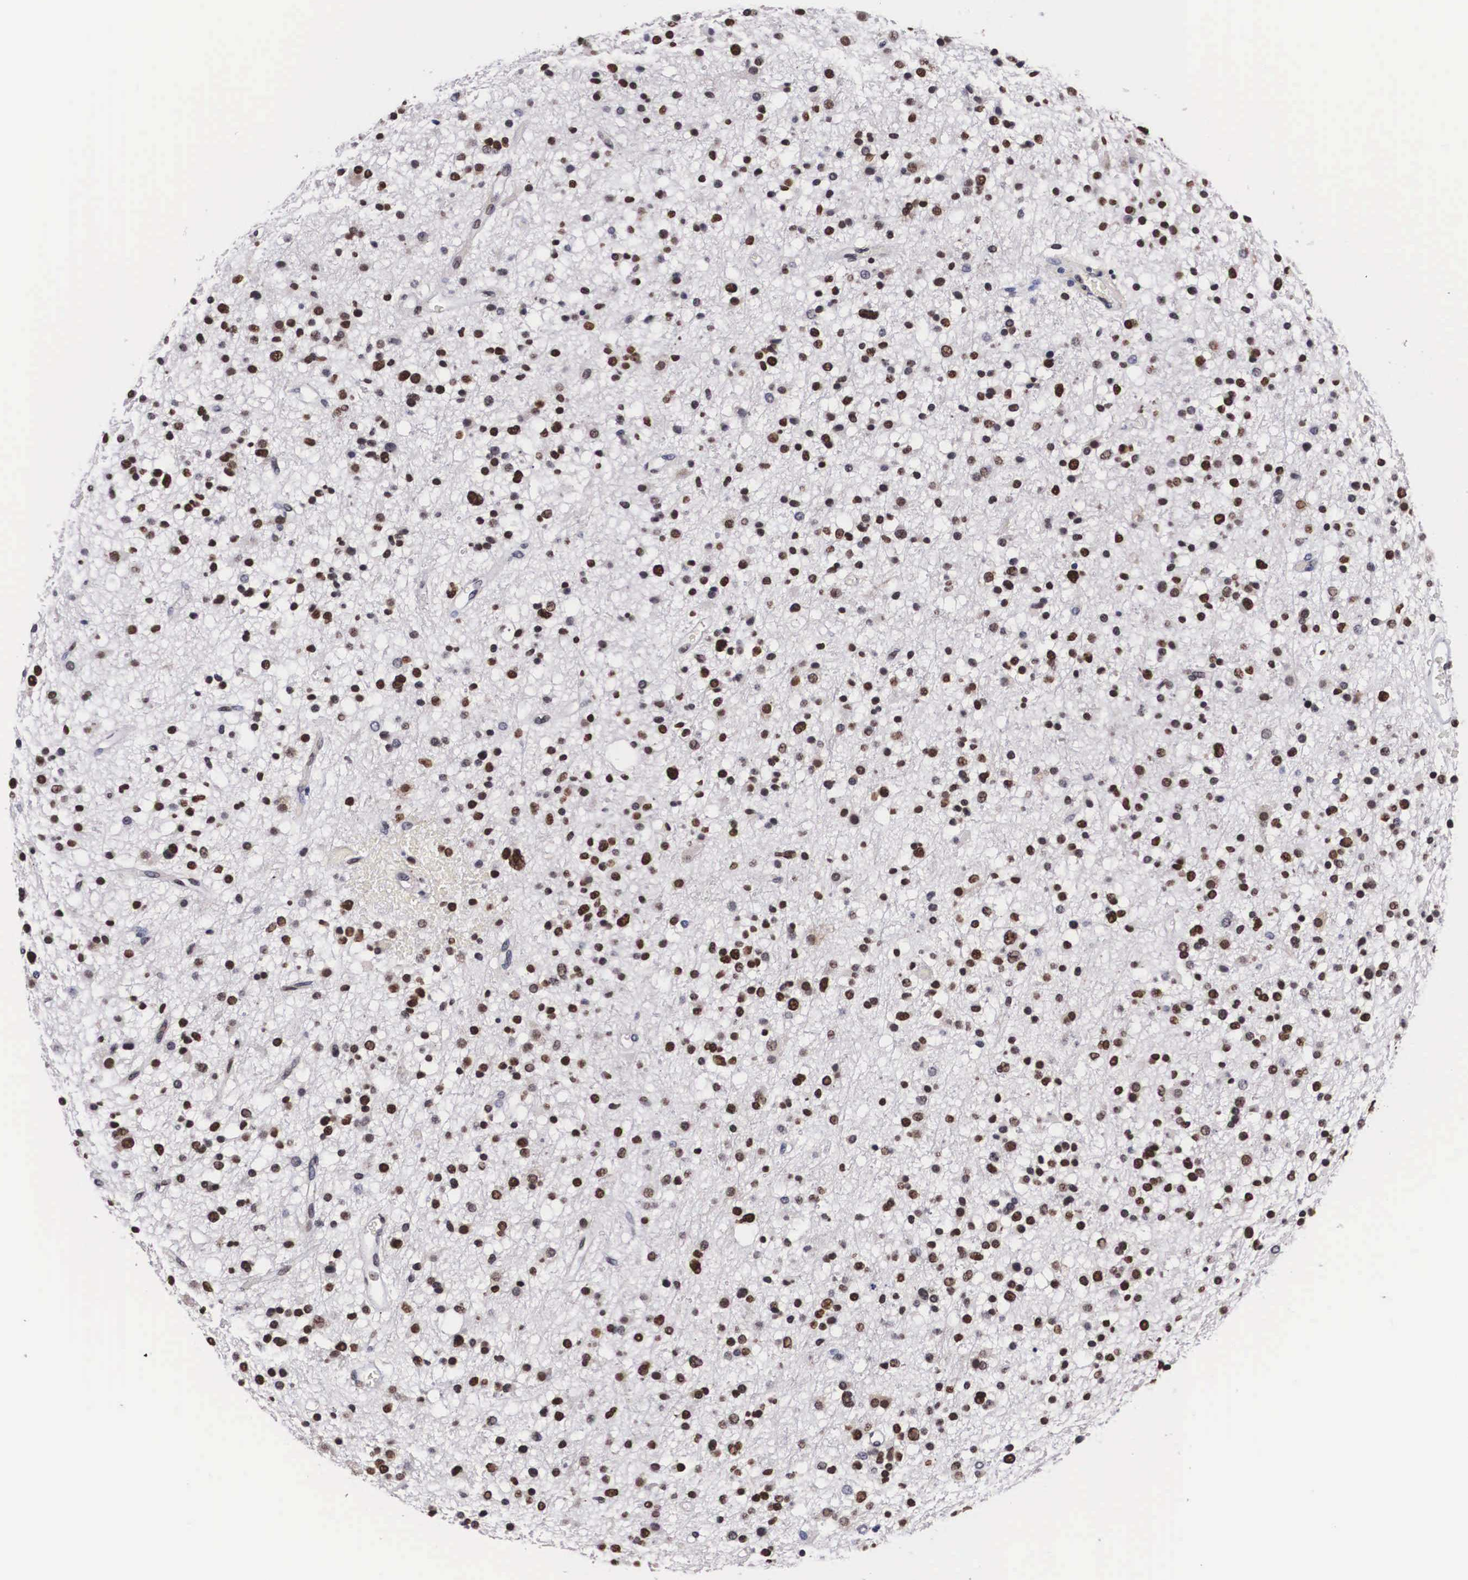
{"staining": {"intensity": "strong", "quantity": ">75%", "location": "nuclear"}, "tissue": "glioma", "cell_type": "Tumor cells", "image_type": "cancer", "snomed": [{"axis": "morphology", "description": "Glioma, malignant, Low grade"}, {"axis": "topography", "description": "Brain"}], "caption": "The image demonstrates immunohistochemical staining of glioma. There is strong nuclear staining is present in about >75% of tumor cells. Using DAB (3,3'-diaminobenzidine) (brown) and hematoxylin (blue) stains, captured at high magnification using brightfield microscopy.", "gene": "KHDRBS3", "patient": {"sex": "female", "age": 36}}